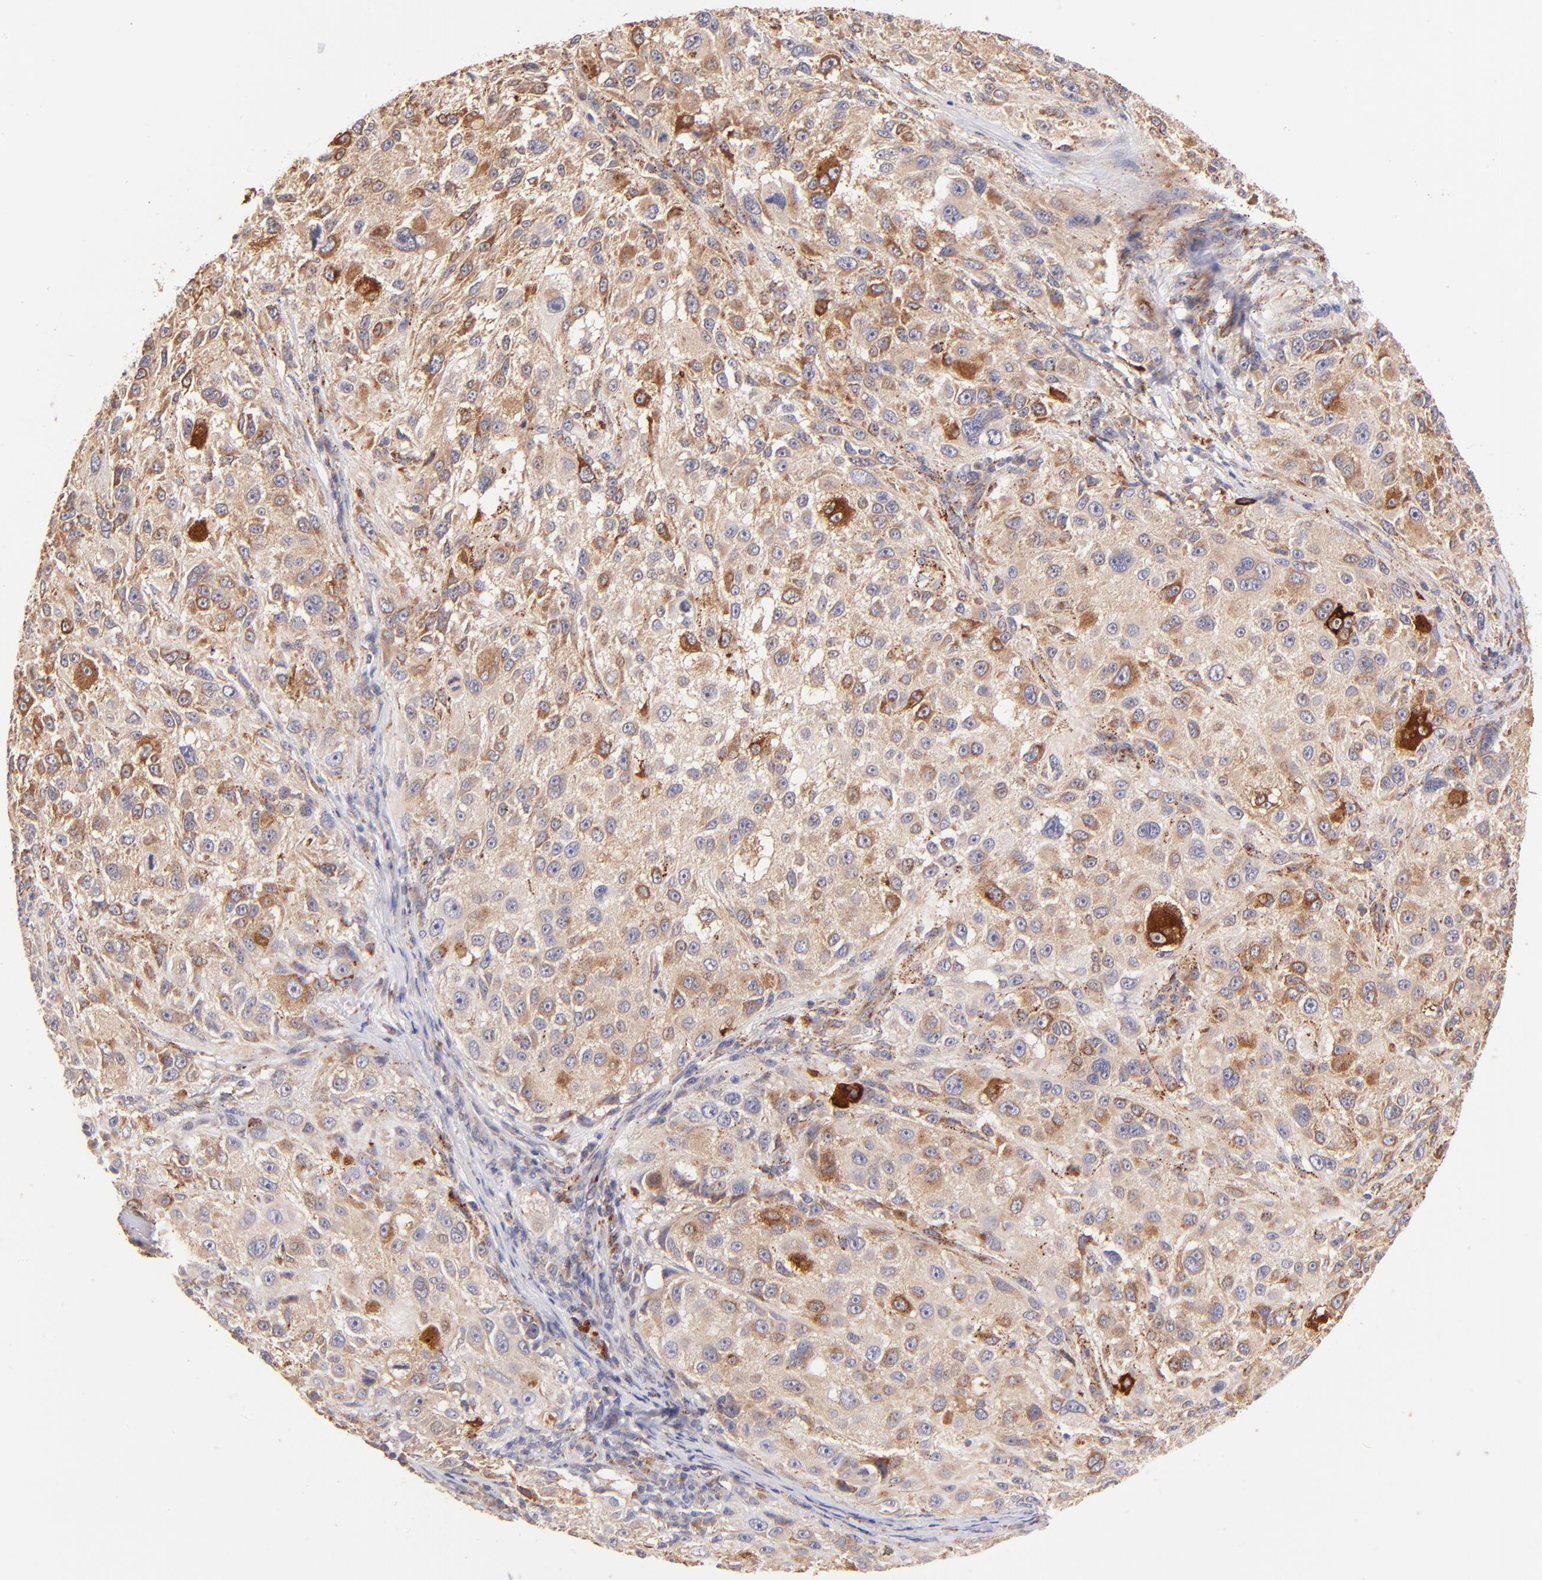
{"staining": {"intensity": "moderate", "quantity": "25%-75%", "location": "cytoplasmic/membranous"}, "tissue": "melanoma", "cell_type": "Tumor cells", "image_type": "cancer", "snomed": [{"axis": "morphology", "description": "Necrosis, NOS"}, {"axis": "morphology", "description": "Malignant melanoma, NOS"}, {"axis": "topography", "description": "Skin"}], "caption": "Immunohistochemical staining of human malignant melanoma displays moderate cytoplasmic/membranous protein staining in about 25%-75% of tumor cells.", "gene": "SPARC", "patient": {"sex": "female", "age": 87}}